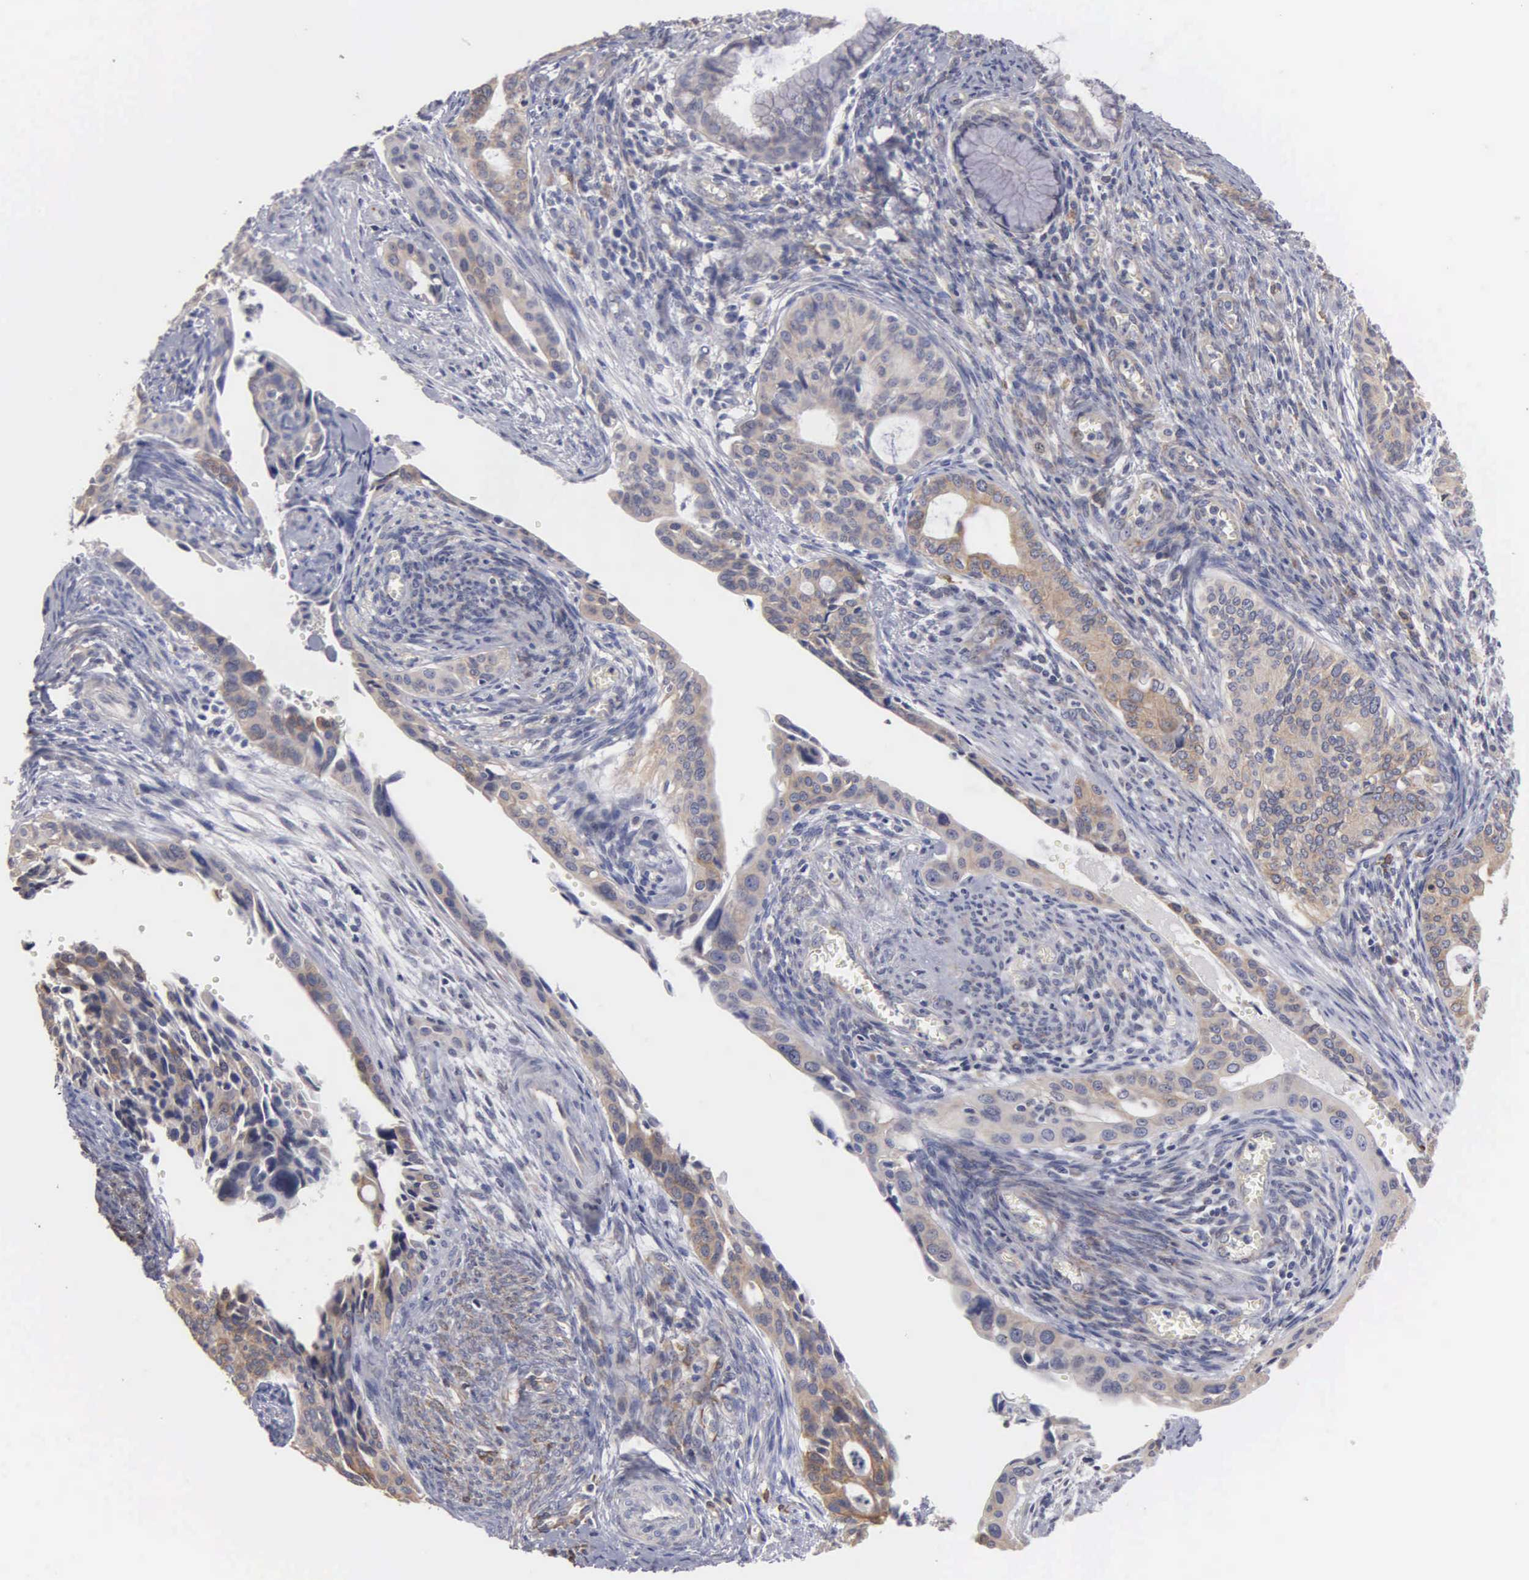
{"staining": {"intensity": "weak", "quantity": "25%-75%", "location": "cytoplasmic/membranous"}, "tissue": "cervical cancer", "cell_type": "Tumor cells", "image_type": "cancer", "snomed": [{"axis": "morphology", "description": "Squamous cell carcinoma, NOS"}, {"axis": "topography", "description": "Cervix"}], "caption": "Immunohistochemical staining of squamous cell carcinoma (cervical) demonstrates low levels of weak cytoplasmic/membranous expression in about 25%-75% of tumor cells. The staining is performed using DAB brown chromogen to label protein expression. The nuclei are counter-stained blue using hematoxylin.", "gene": "LIN52", "patient": {"sex": "female", "age": 34}}